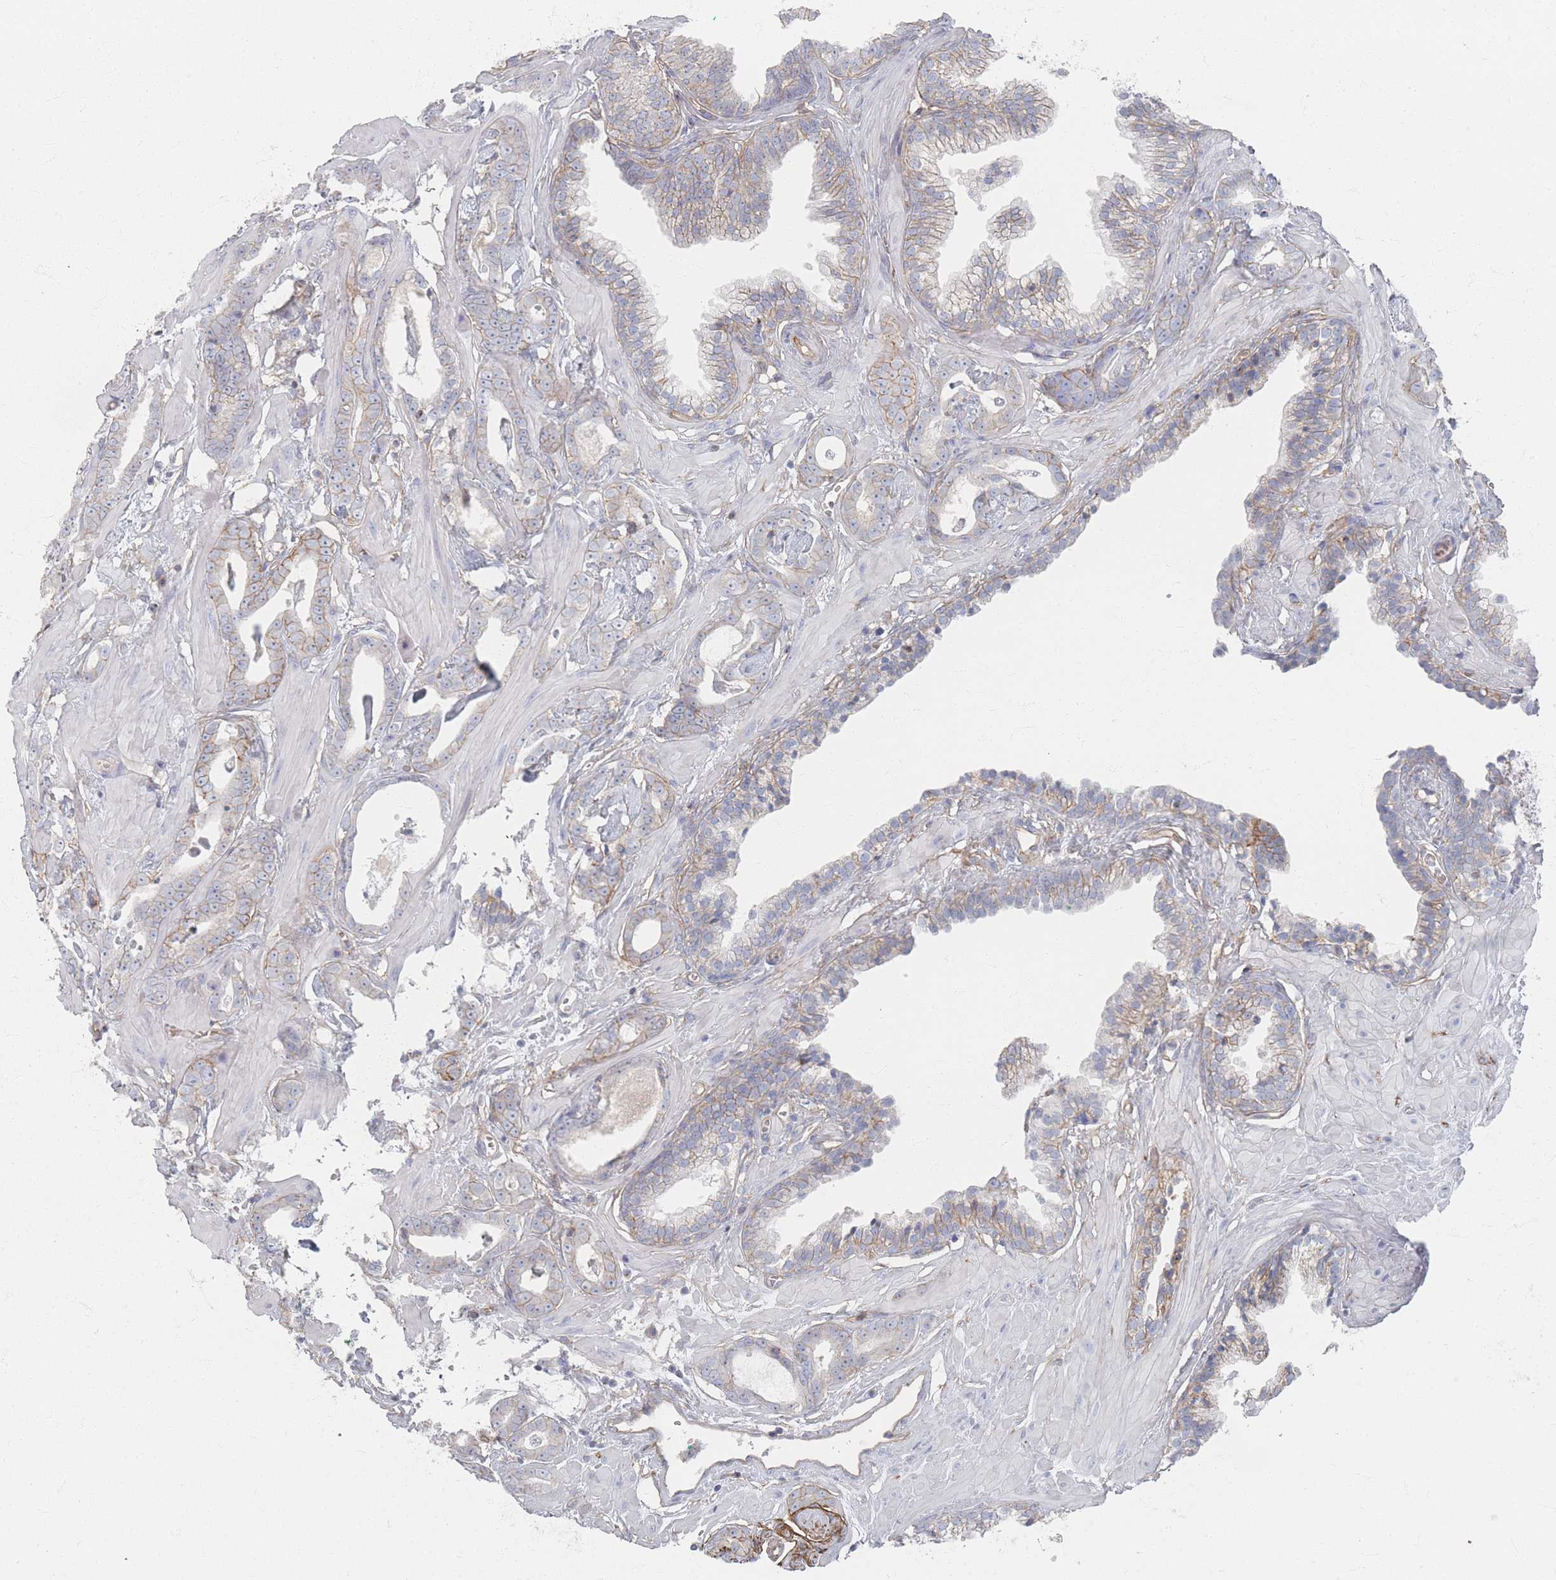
{"staining": {"intensity": "moderate", "quantity": "<25%", "location": "cytoplasmic/membranous"}, "tissue": "prostate cancer", "cell_type": "Tumor cells", "image_type": "cancer", "snomed": [{"axis": "morphology", "description": "Adenocarcinoma, Low grade"}, {"axis": "topography", "description": "Prostate"}], "caption": "This is an image of immunohistochemistry staining of prostate cancer (low-grade adenocarcinoma), which shows moderate positivity in the cytoplasmic/membranous of tumor cells.", "gene": "GNB1", "patient": {"sex": "male", "age": 60}}